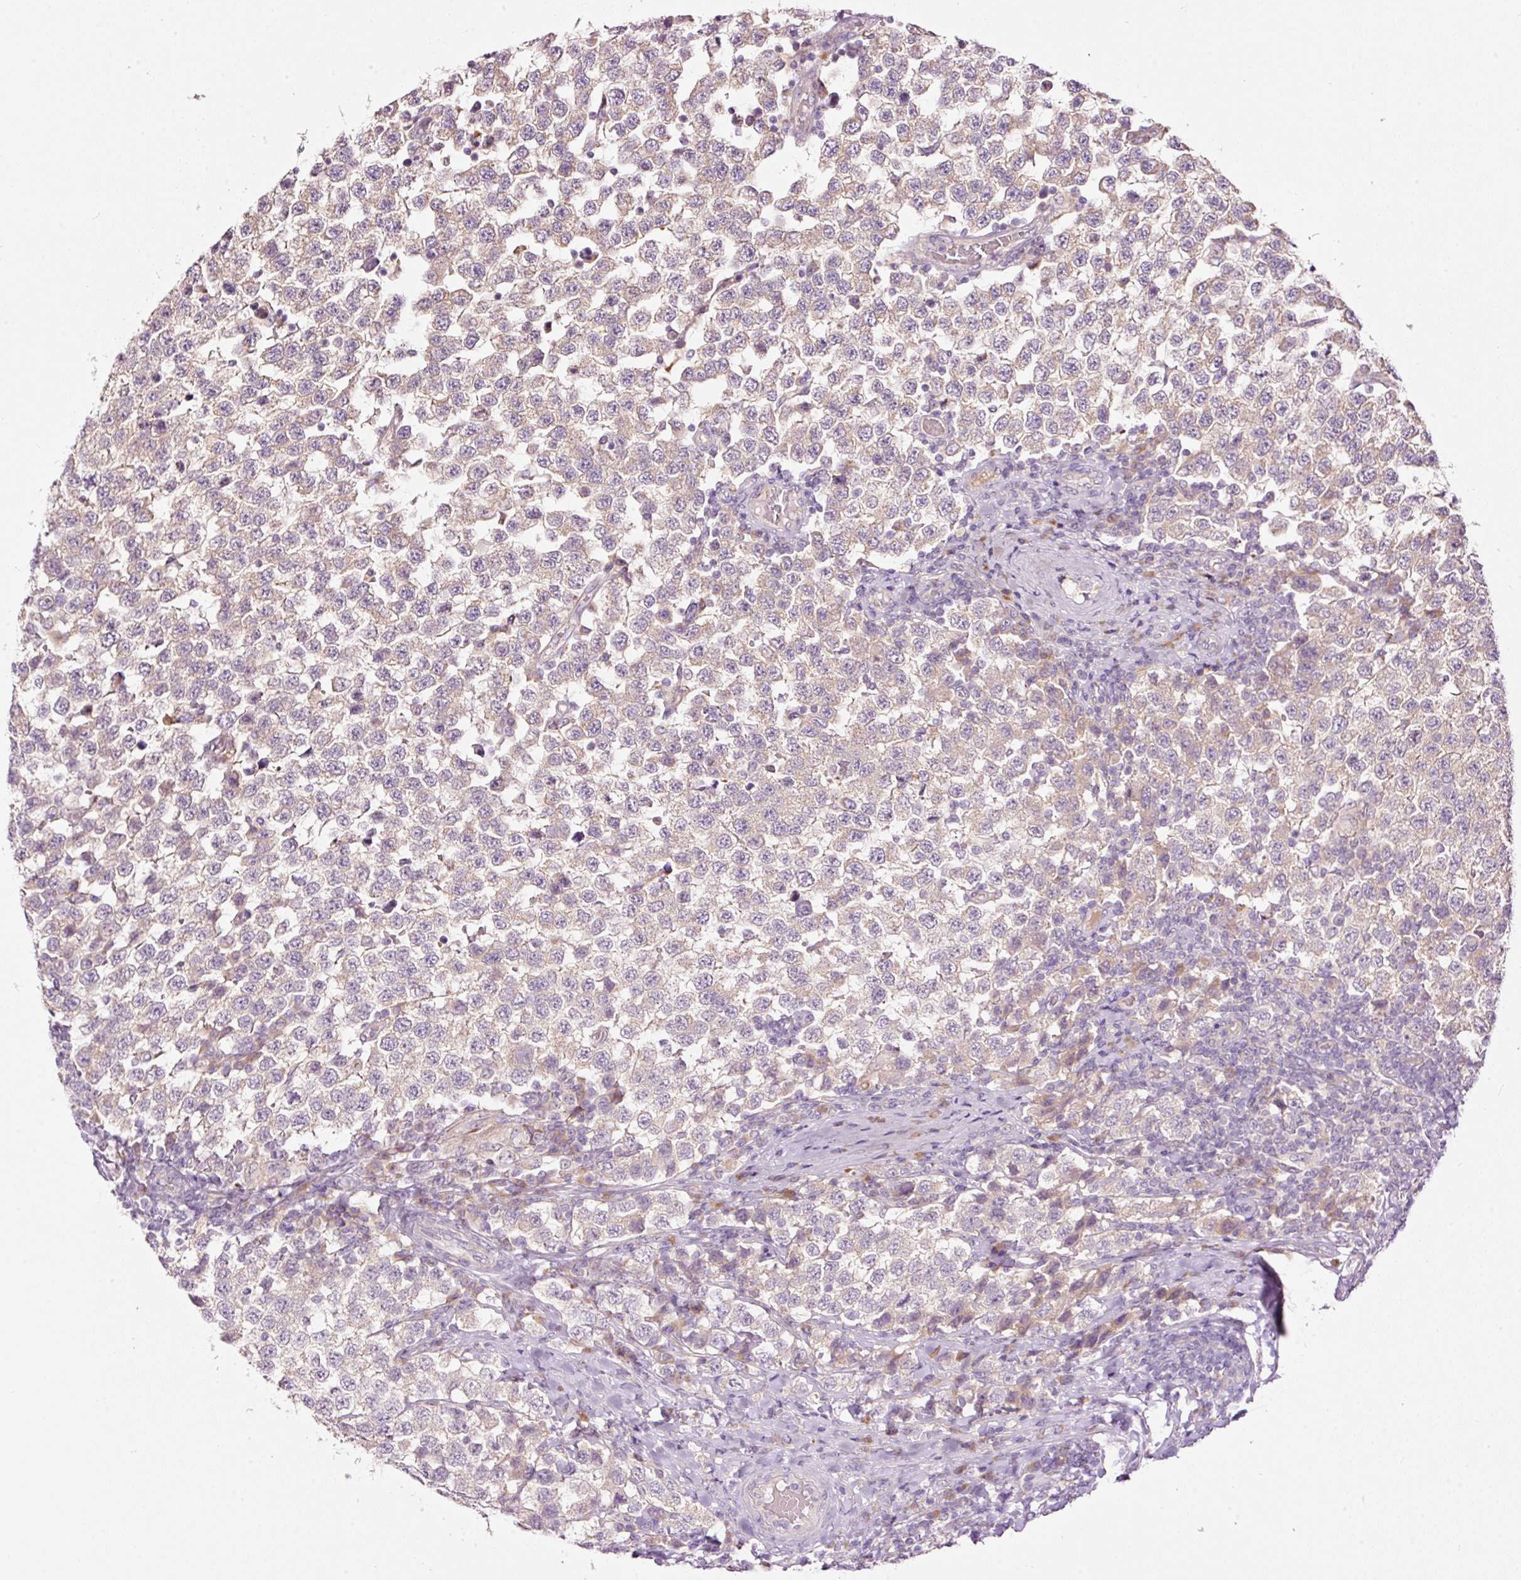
{"staining": {"intensity": "negative", "quantity": "none", "location": "none"}, "tissue": "testis cancer", "cell_type": "Tumor cells", "image_type": "cancer", "snomed": [{"axis": "morphology", "description": "Seminoma, NOS"}, {"axis": "topography", "description": "Testis"}], "caption": "Immunohistochemistry (IHC) histopathology image of neoplastic tissue: human testis cancer stained with DAB (3,3'-diaminobenzidine) demonstrates no significant protein staining in tumor cells.", "gene": "RSPO2", "patient": {"sex": "male", "age": 34}}